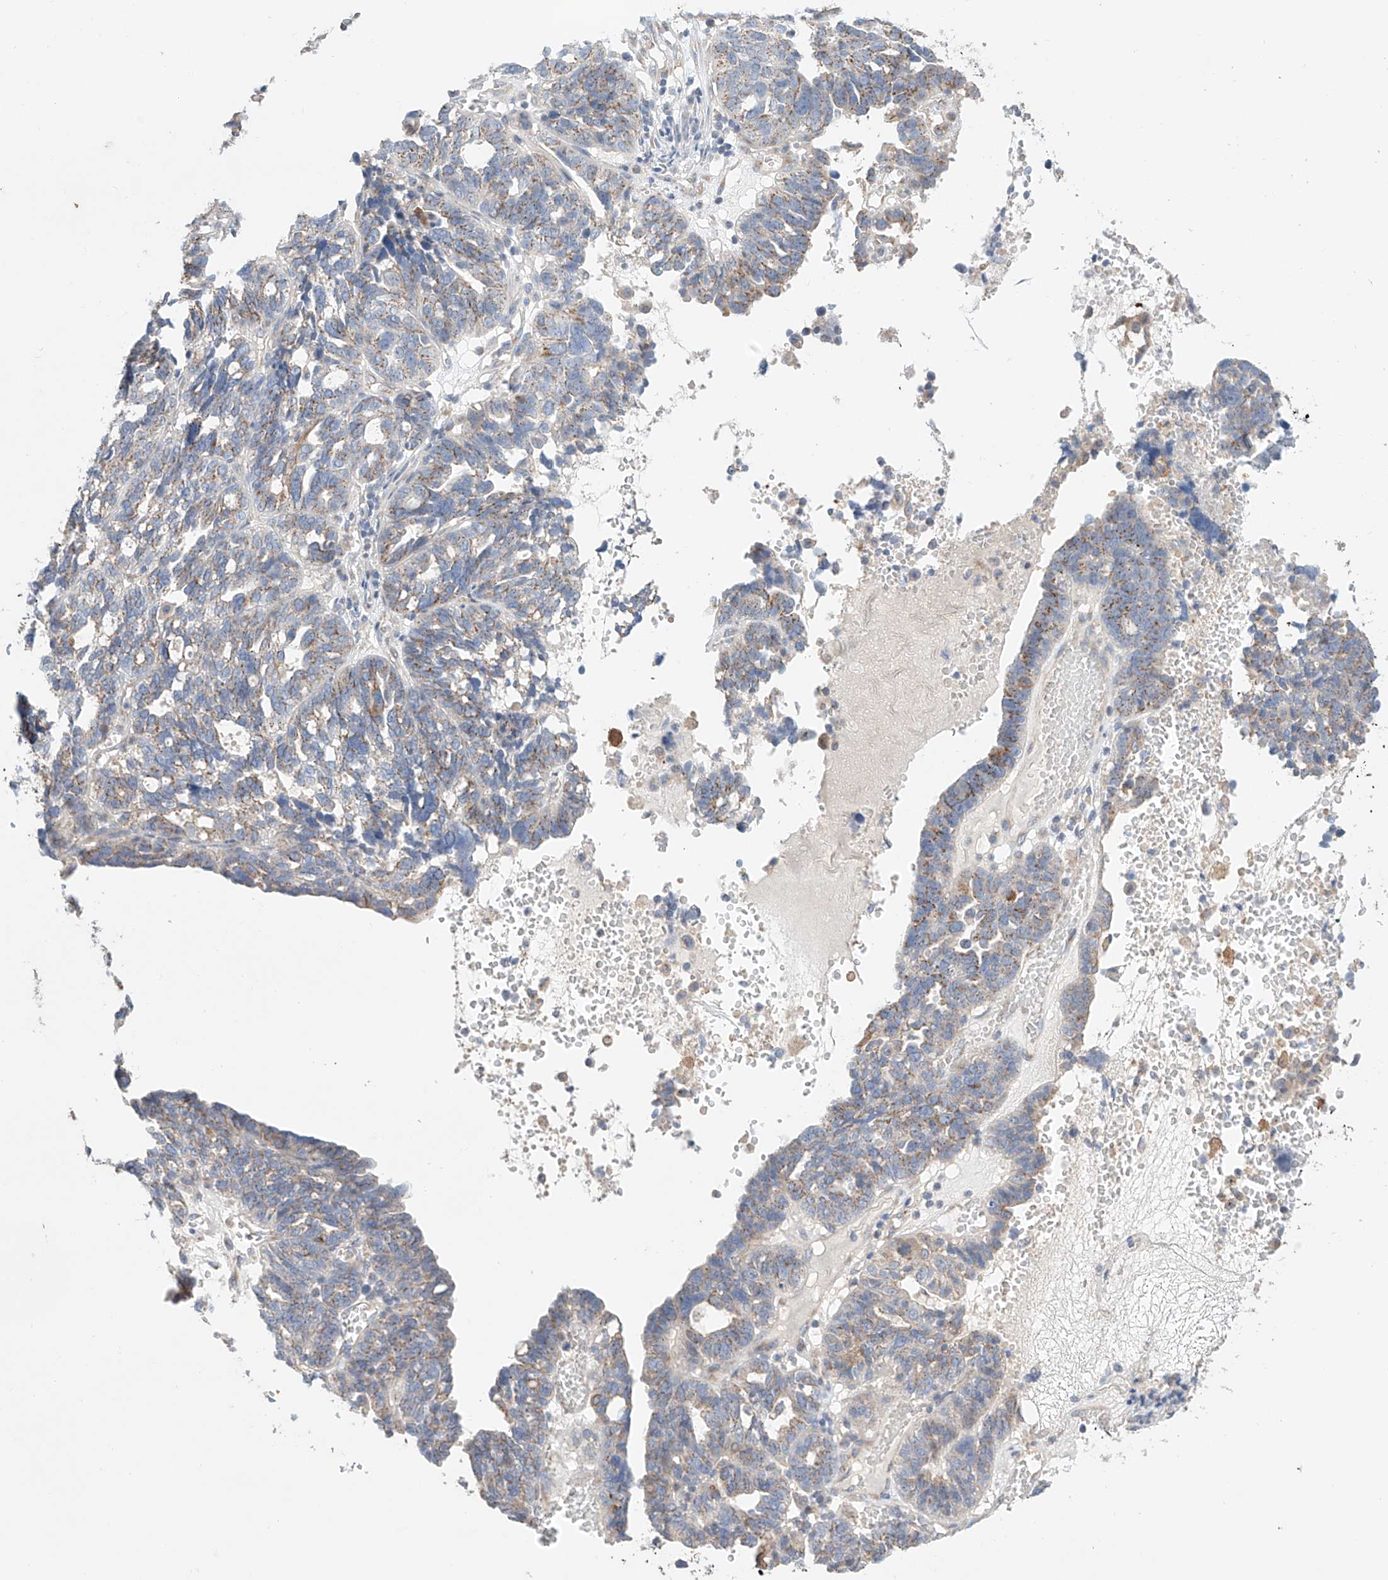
{"staining": {"intensity": "moderate", "quantity": "25%-75%", "location": "cytoplasmic/membranous"}, "tissue": "ovarian cancer", "cell_type": "Tumor cells", "image_type": "cancer", "snomed": [{"axis": "morphology", "description": "Cystadenocarcinoma, serous, NOS"}, {"axis": "topography", "description": "Ovary"}], "caption": "Brown immunohistochemical staining in human ovarian cancer reveals moderate cytoplasmic/membranous staining in approximately 25%-75% of tumor cells.", "gene": "MOSPD1", "patient": {"sex": "female", "age": 59}}